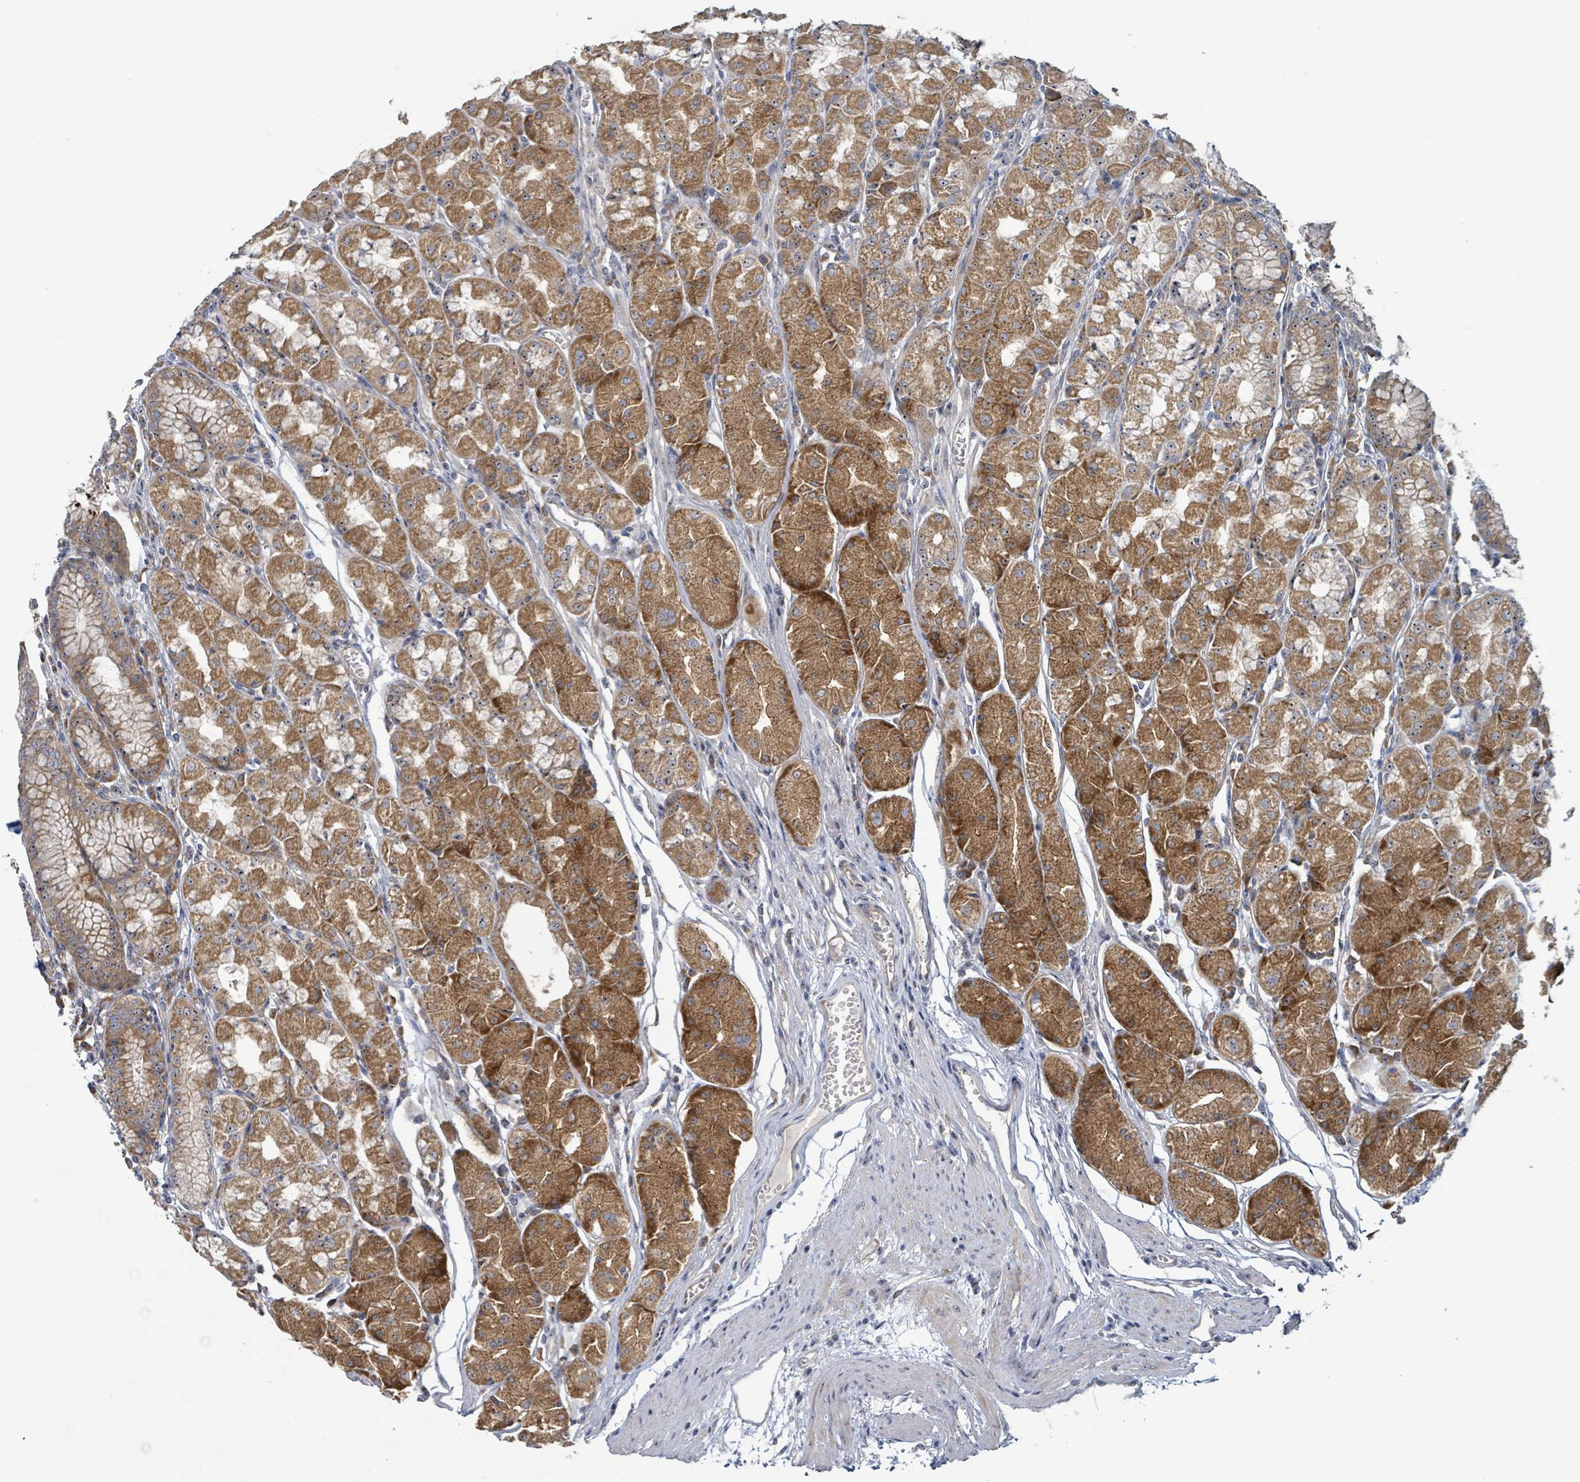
{"staining": {"intensity": "moderate", "quantity": ">75%", "location": "cytoplasmic/membranous"}, "tissue": "stomach", "cell_type": "Glandular cells", "image_type": "normal", "snomed": [{"axis": "morphology", "description": "Normal tissue, NOS"}, {"axis": "topography", "description": "Stomach"}], "caption": "The image reveals a brown stain indicating the presence of a protein in the cytoplasmic/membranous of glandular cells in stomach. Nuclei are stained in blue.", "gene": "RPL32", "patient": {"sex": "male", "age": 55}}